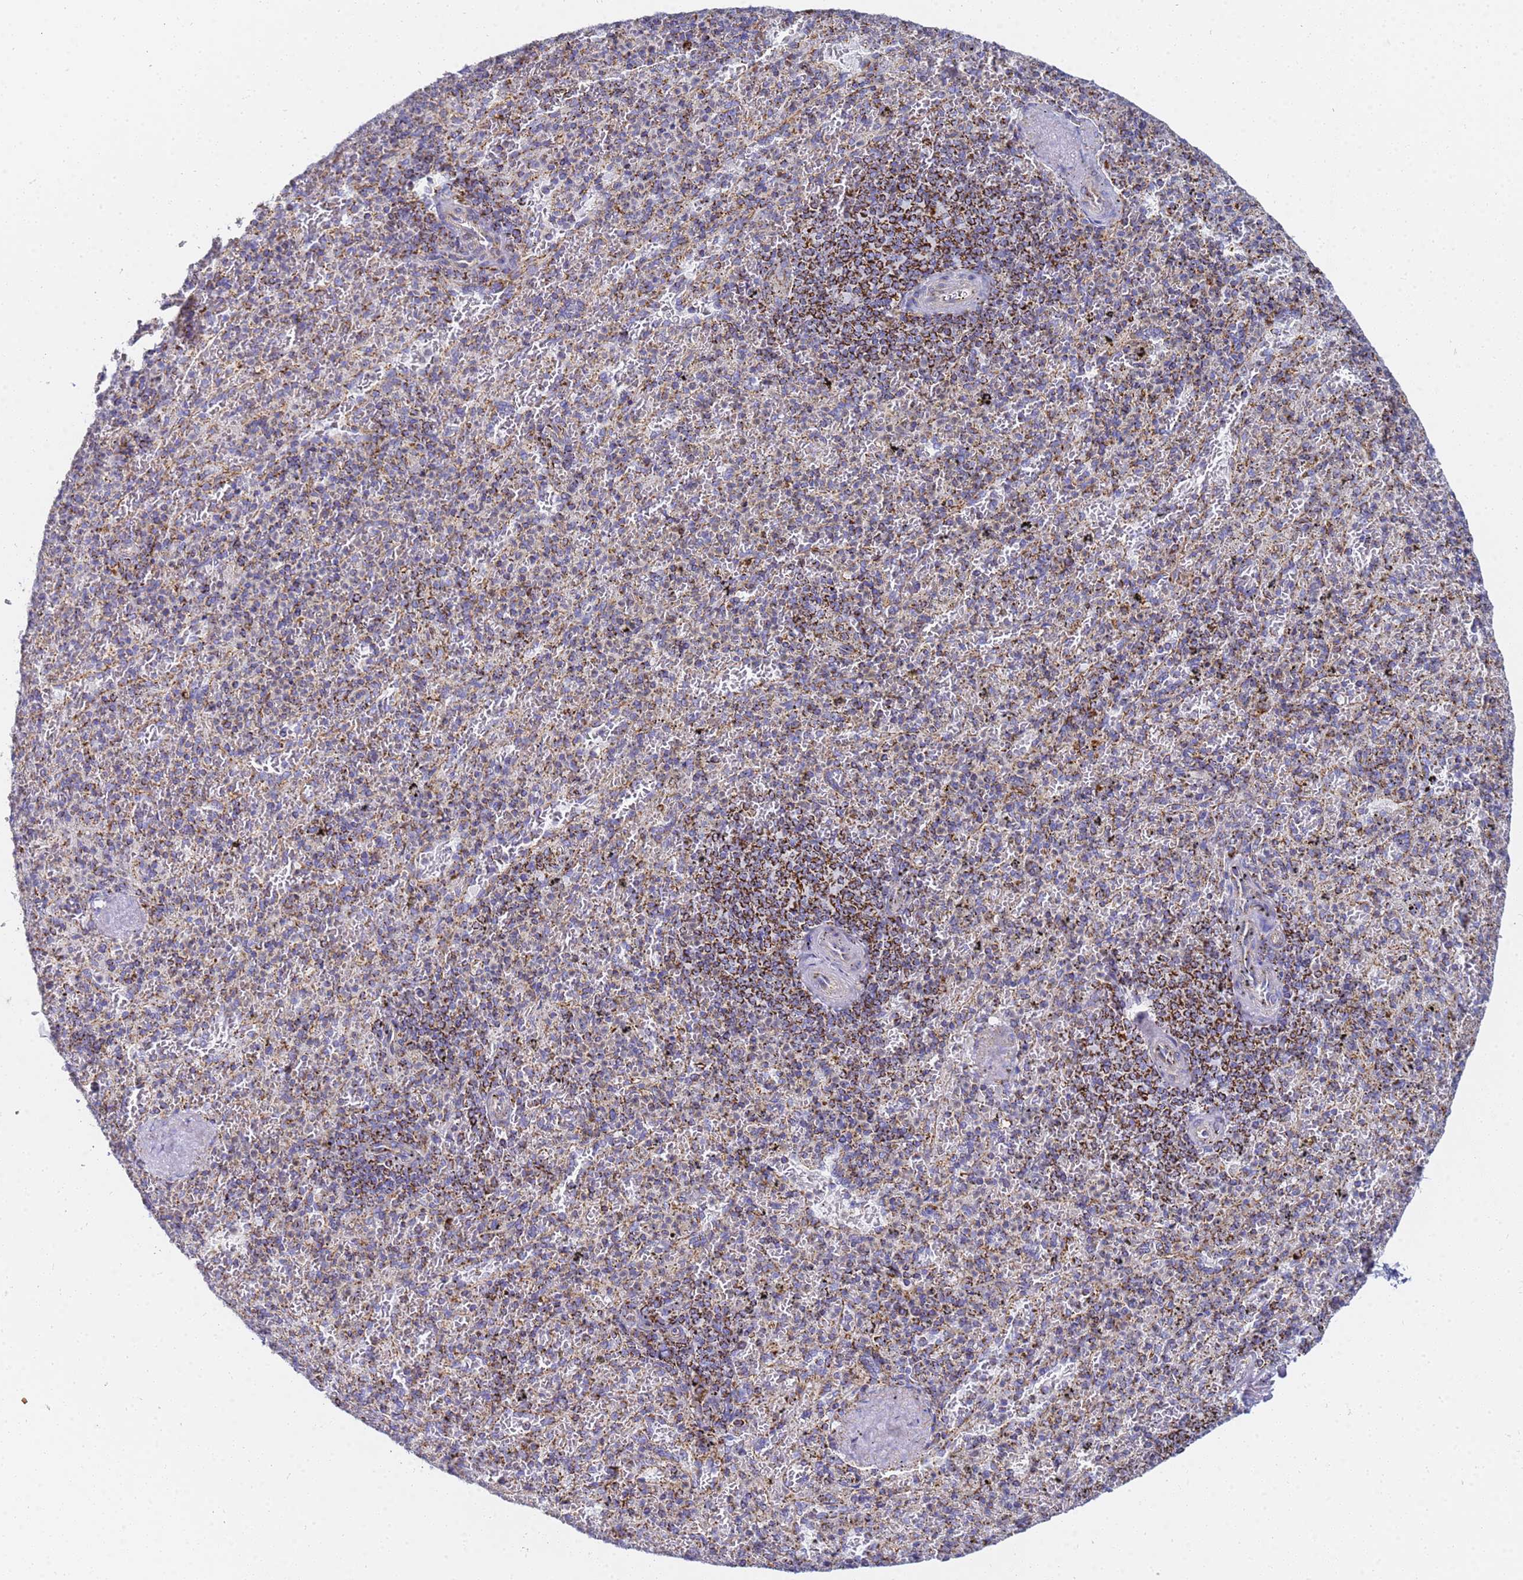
{"staining": {"intensity": "strong", "quantity": ">75%", "location": "cytoplasmic/membranous"}, "tissue": "spleen", "cell_type": "Cells in red pulp", "image_type": "normal", "snomed": [{"axis": "morphology", "description": "Normal tissue, NOS"}, {"axis": "topography", "description": "Spleen"}], "caption": "Protein positivity by IHC exhibits strong cytoplasmic/membranous staining in about >75% of cells in red pulp in normal spleen.", "gene": "CNIH4", "patient": {"sex": "male", "age": 82}}